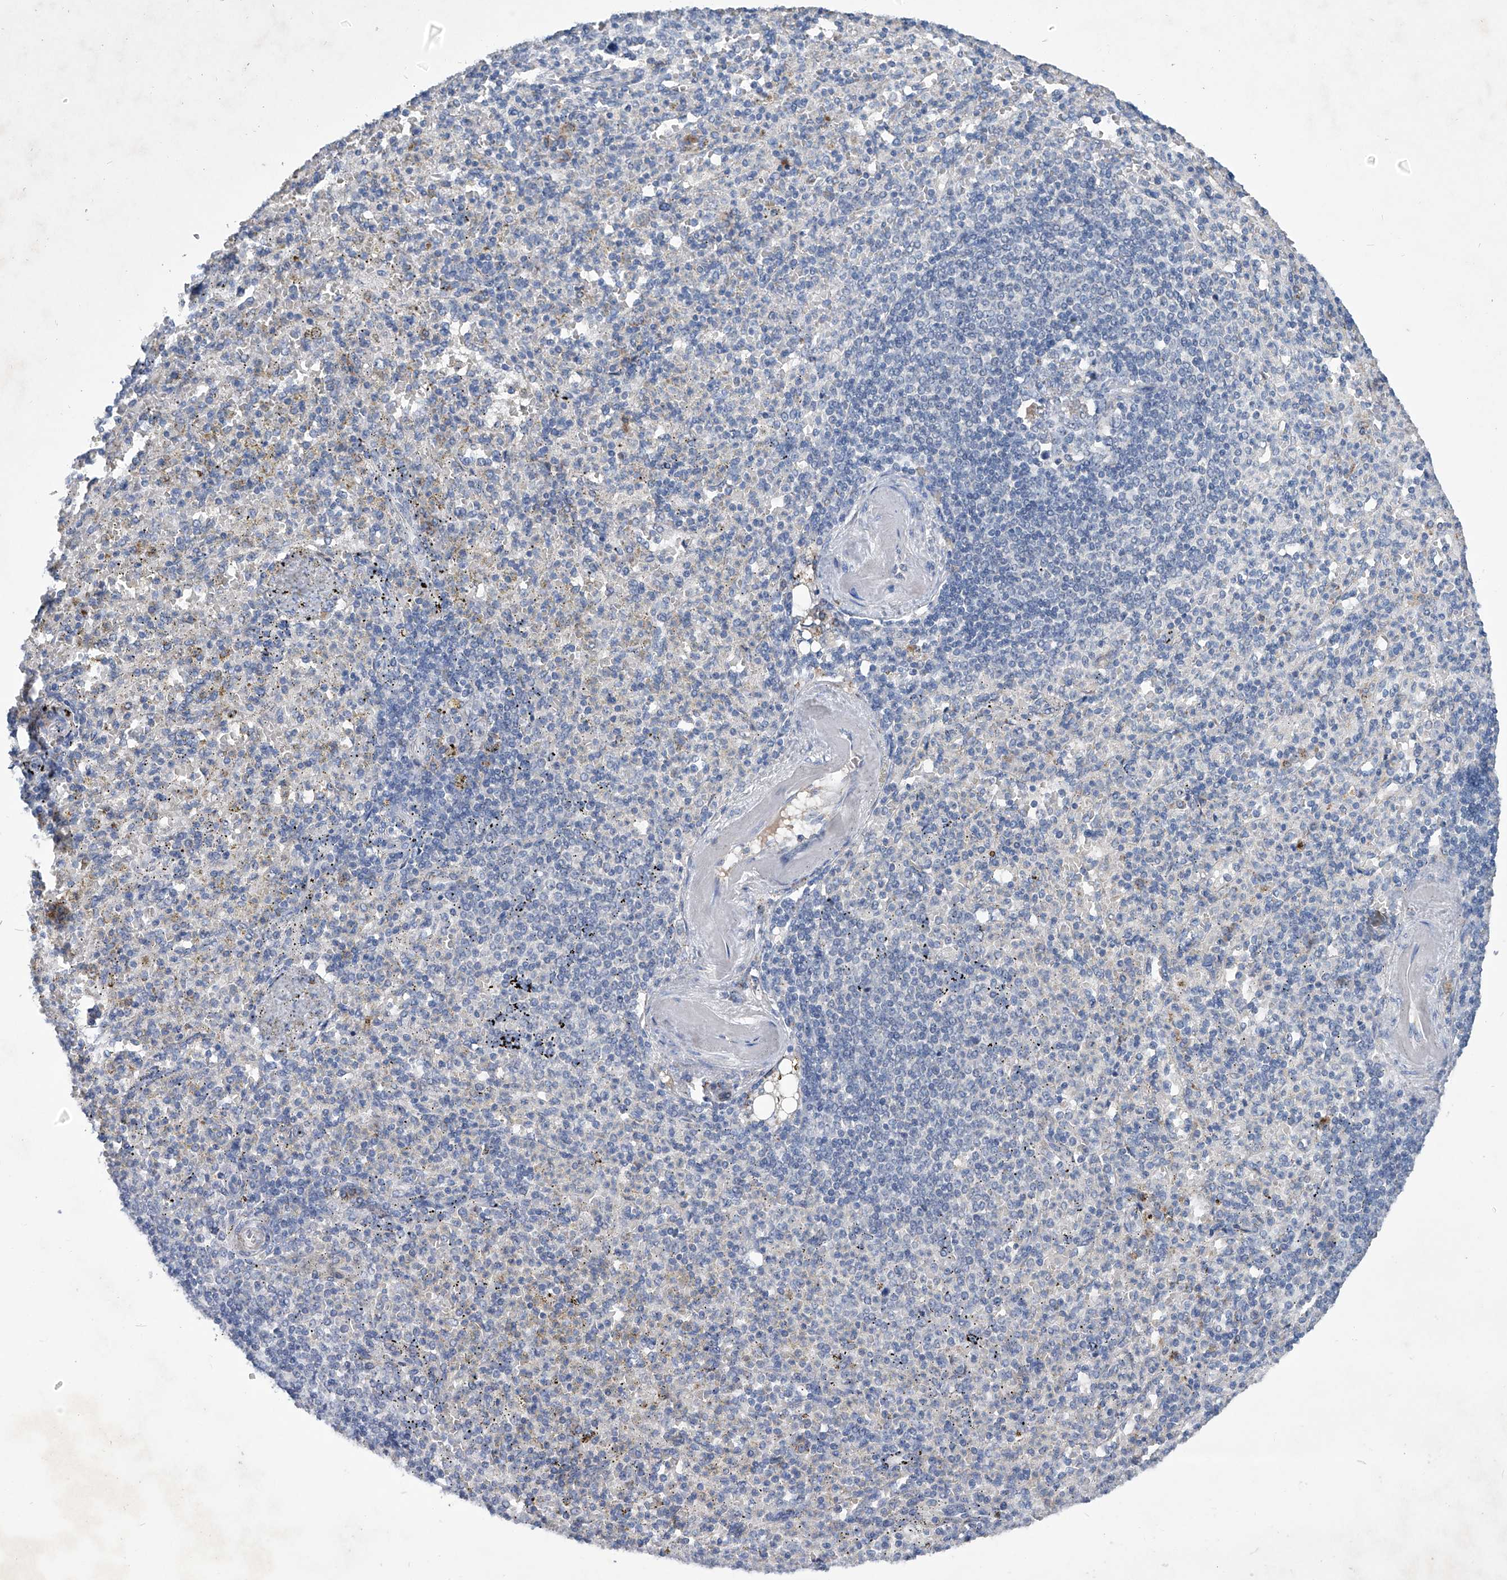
{"staining": {"intensity": "negative", "quantity": "none", "location": "none"}, "tissue": "spleen", "cell_type": "Cells in red pulp", "image_type": "normal", "snomed": [{"axis": "morphology", "description": "Normal tissue, NOS"}, {"axis": "topography", "description": "Spleen"}], "caption": "IHC image of normal spleen: spleen stained with DAB (3,3'-diaminobenzidine) displays no significant protein positivity in cells in red pulp.", "gene": "PCSK5", "patient": {"sex": "female", "age": 74}}